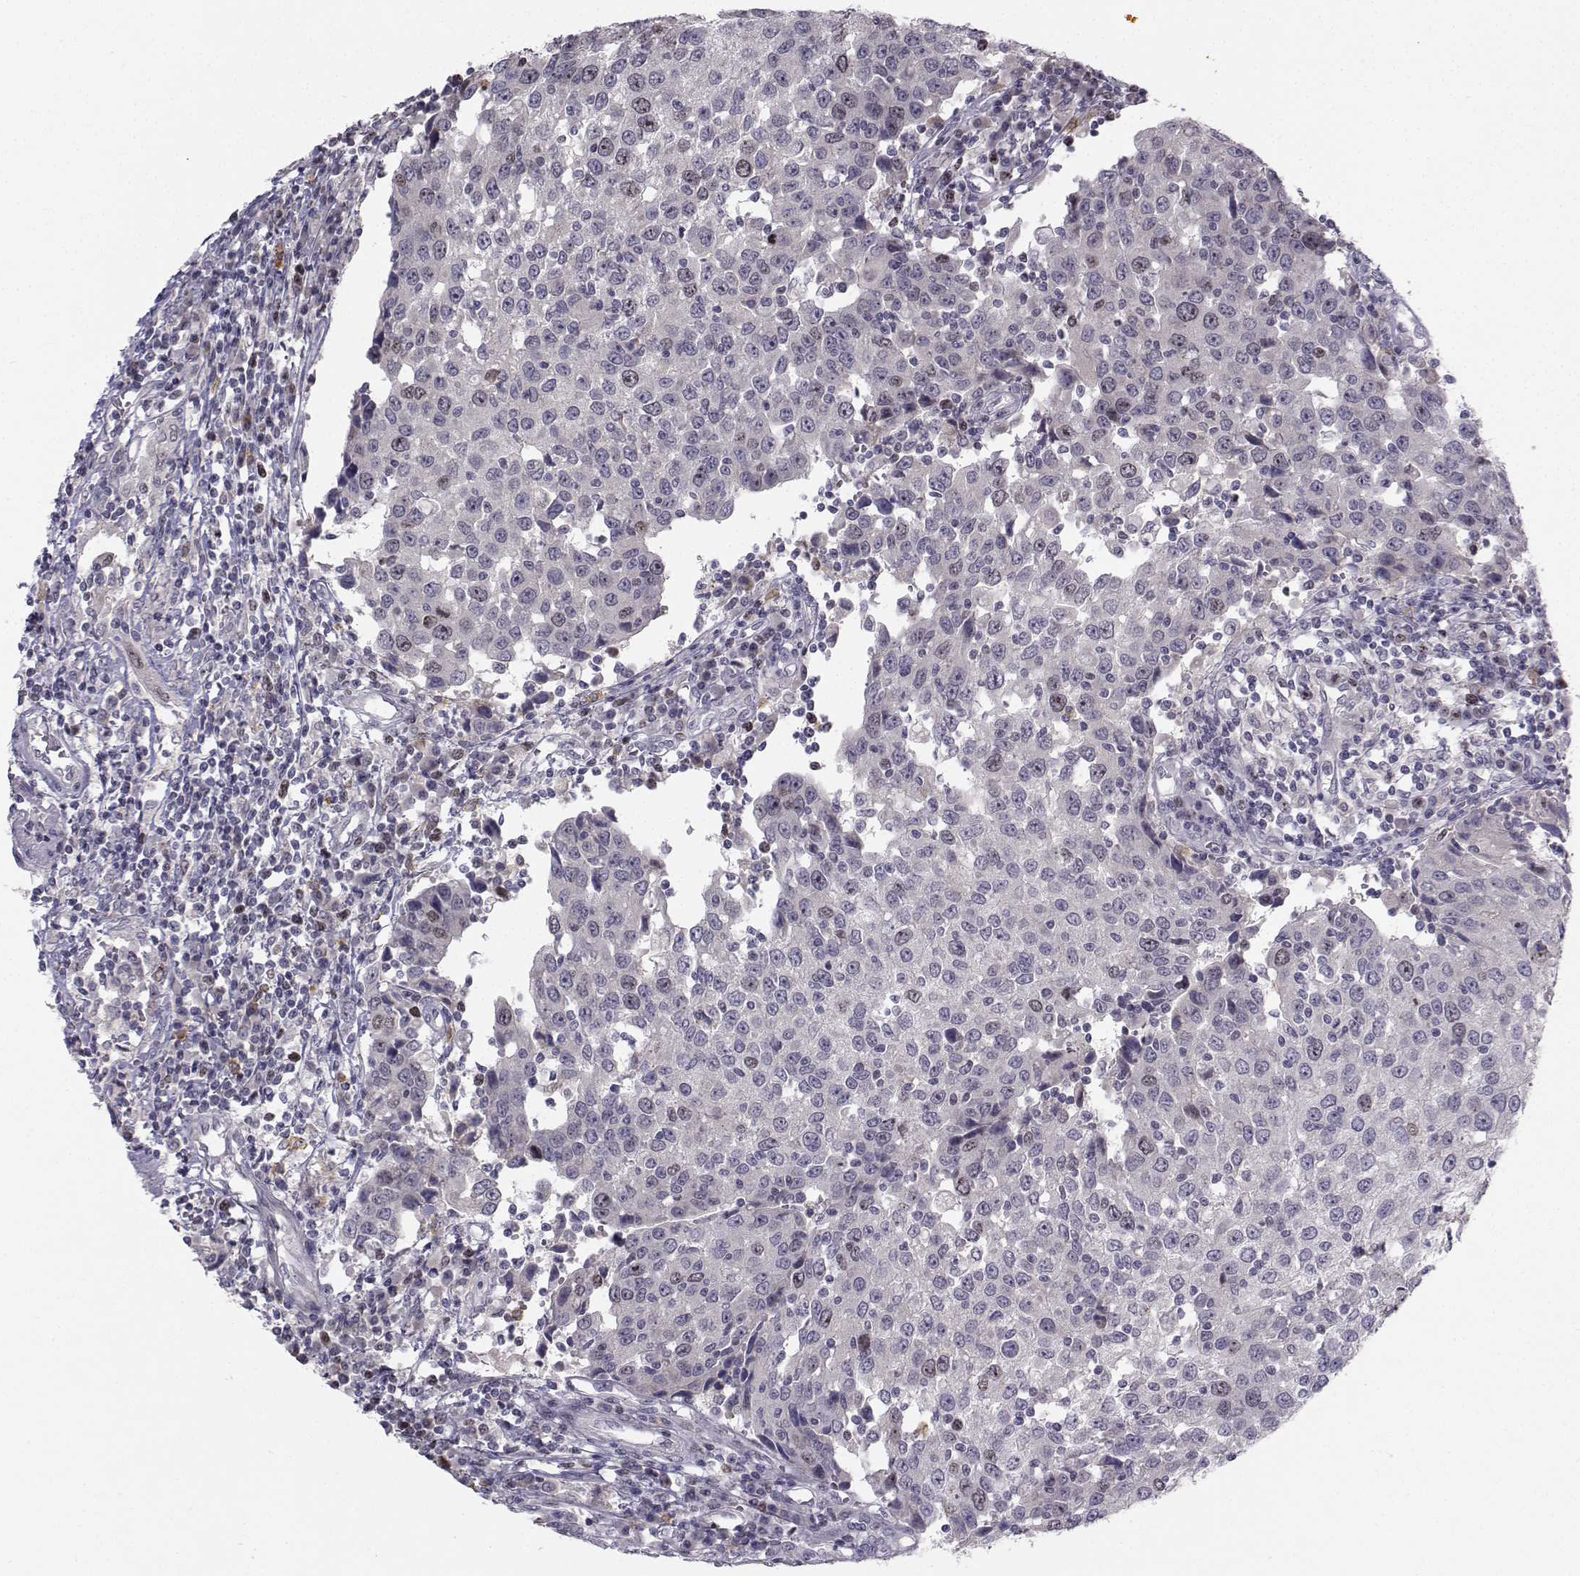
{"staining": {"intensity": "negative", "quantity": "none", "location": "none"}, "tissue": "urothelial cancer", "cell_type": "Tumor cells", "image_type": "cancer", "snomed": [{"axis": "morphology", "description": "Urothelial carcinoma, High grade"}, {"axis": "topography", "description": "Urinary bladder"}], "caption": "Tumor cells are negative for brown protein staining in urothelial cancer.", "gene": "LRP8", "patient": {"sex": "female", "age": 85}}